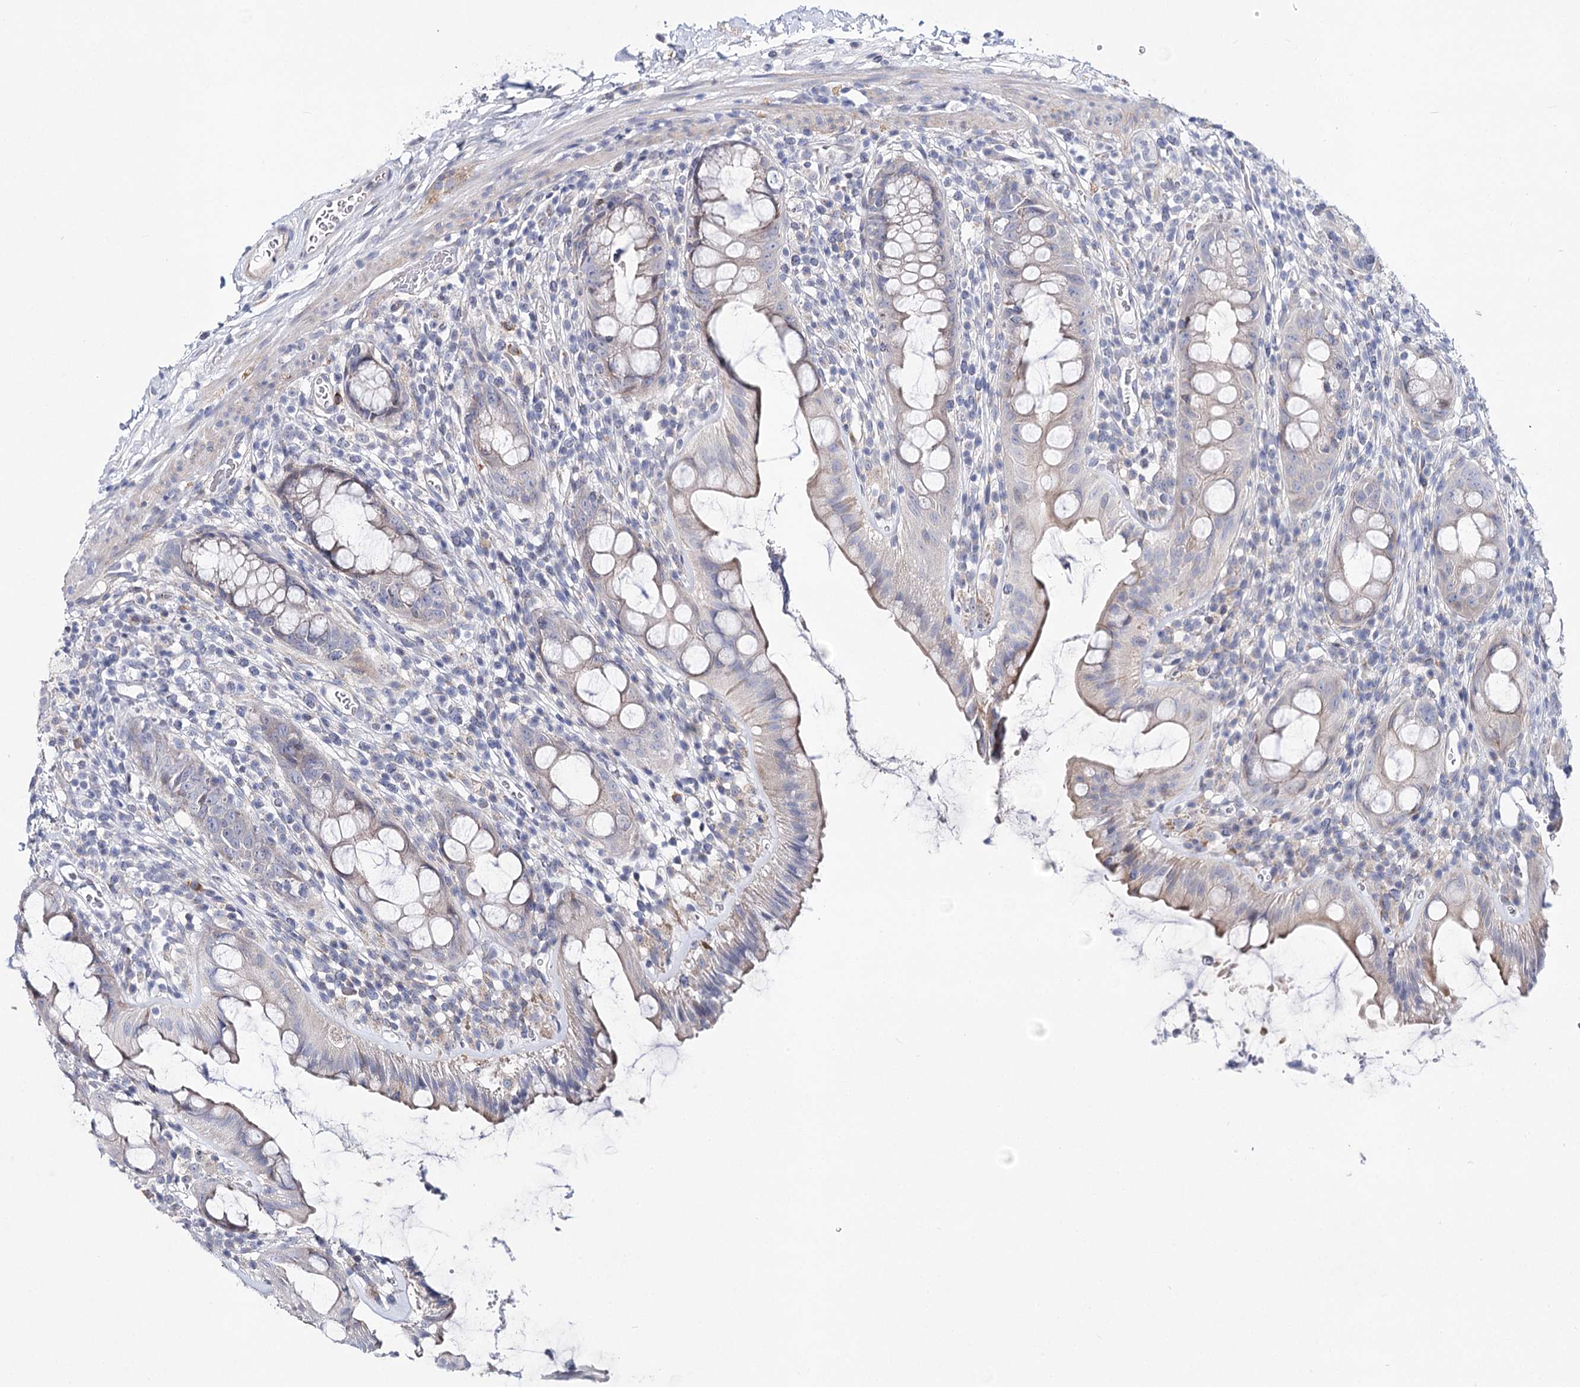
{"staining": {"intensity": "weak", "quantity": "<25%", "location": "cytoplasmic/membranous"}, "tissue": "rectum", "cell_type": "Glandular cells", "image_type": "normal", "snomed": [{"axis": "morphology", "description": "Normal tissue, NOS"}, {"axis": "topography", "description": "Rectum"}], "caption": "Immunohistochemistry (IHC) image of unremarkable rectum stained for a protein (brown), which displays no staining in glandular cells.", "gene": "TEX12", "patient": {"sex": "female", "age": 57}}